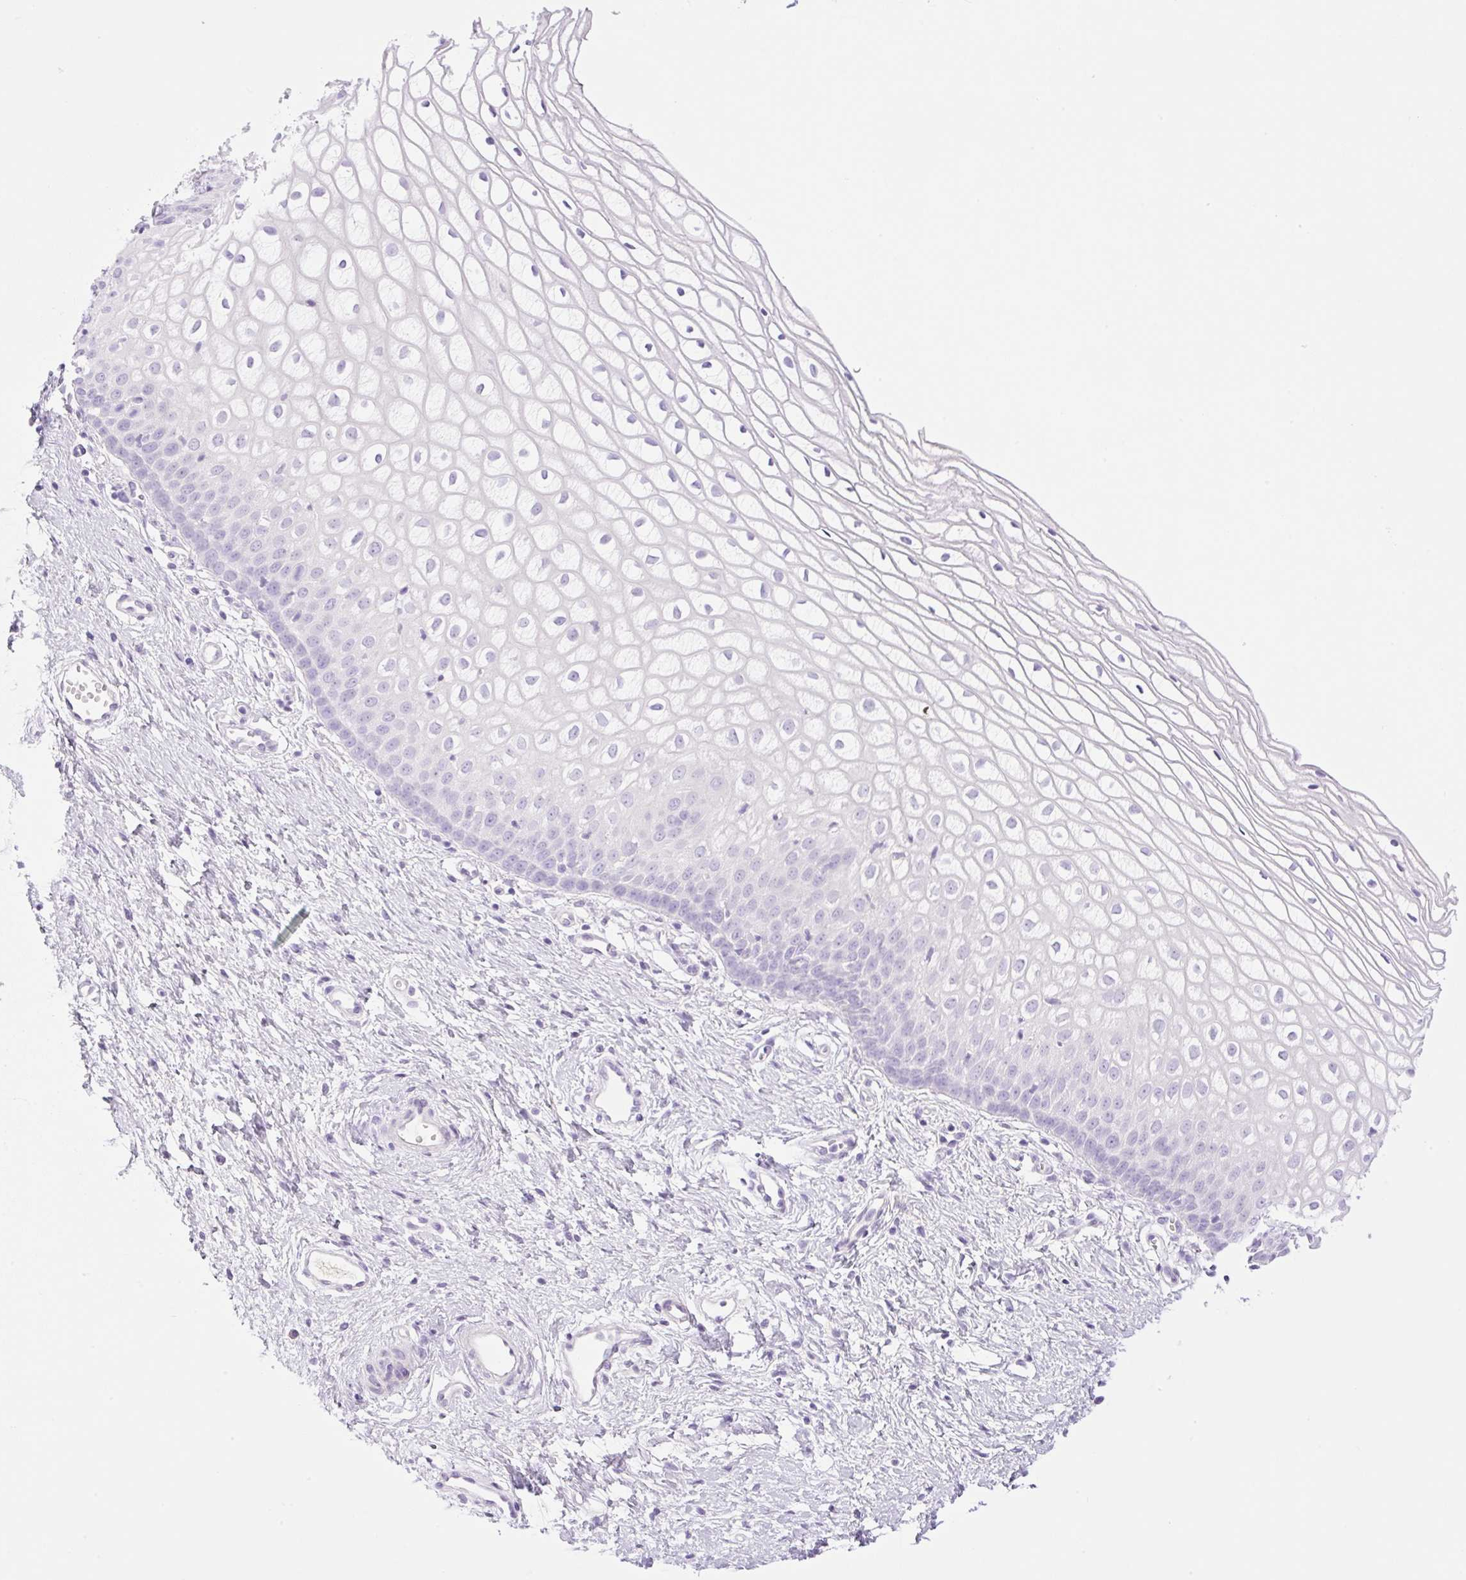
{"staining": {"intensity": "negative", "quantity": "none", "location": "none"}, "tissue": "cervix", "cell_type": "Glandular cells", "image_type": "normal", "snomed": [{"axis": "morphology", "description": "Normal tissue, NOS"}, {"axis": "topography", "description": "Cervix"}], "caption": "Glandular cells are negative for protein expression in normal human cervix.", "gene": "PALM3", "patient": {"sex": "female", "age": 36}}